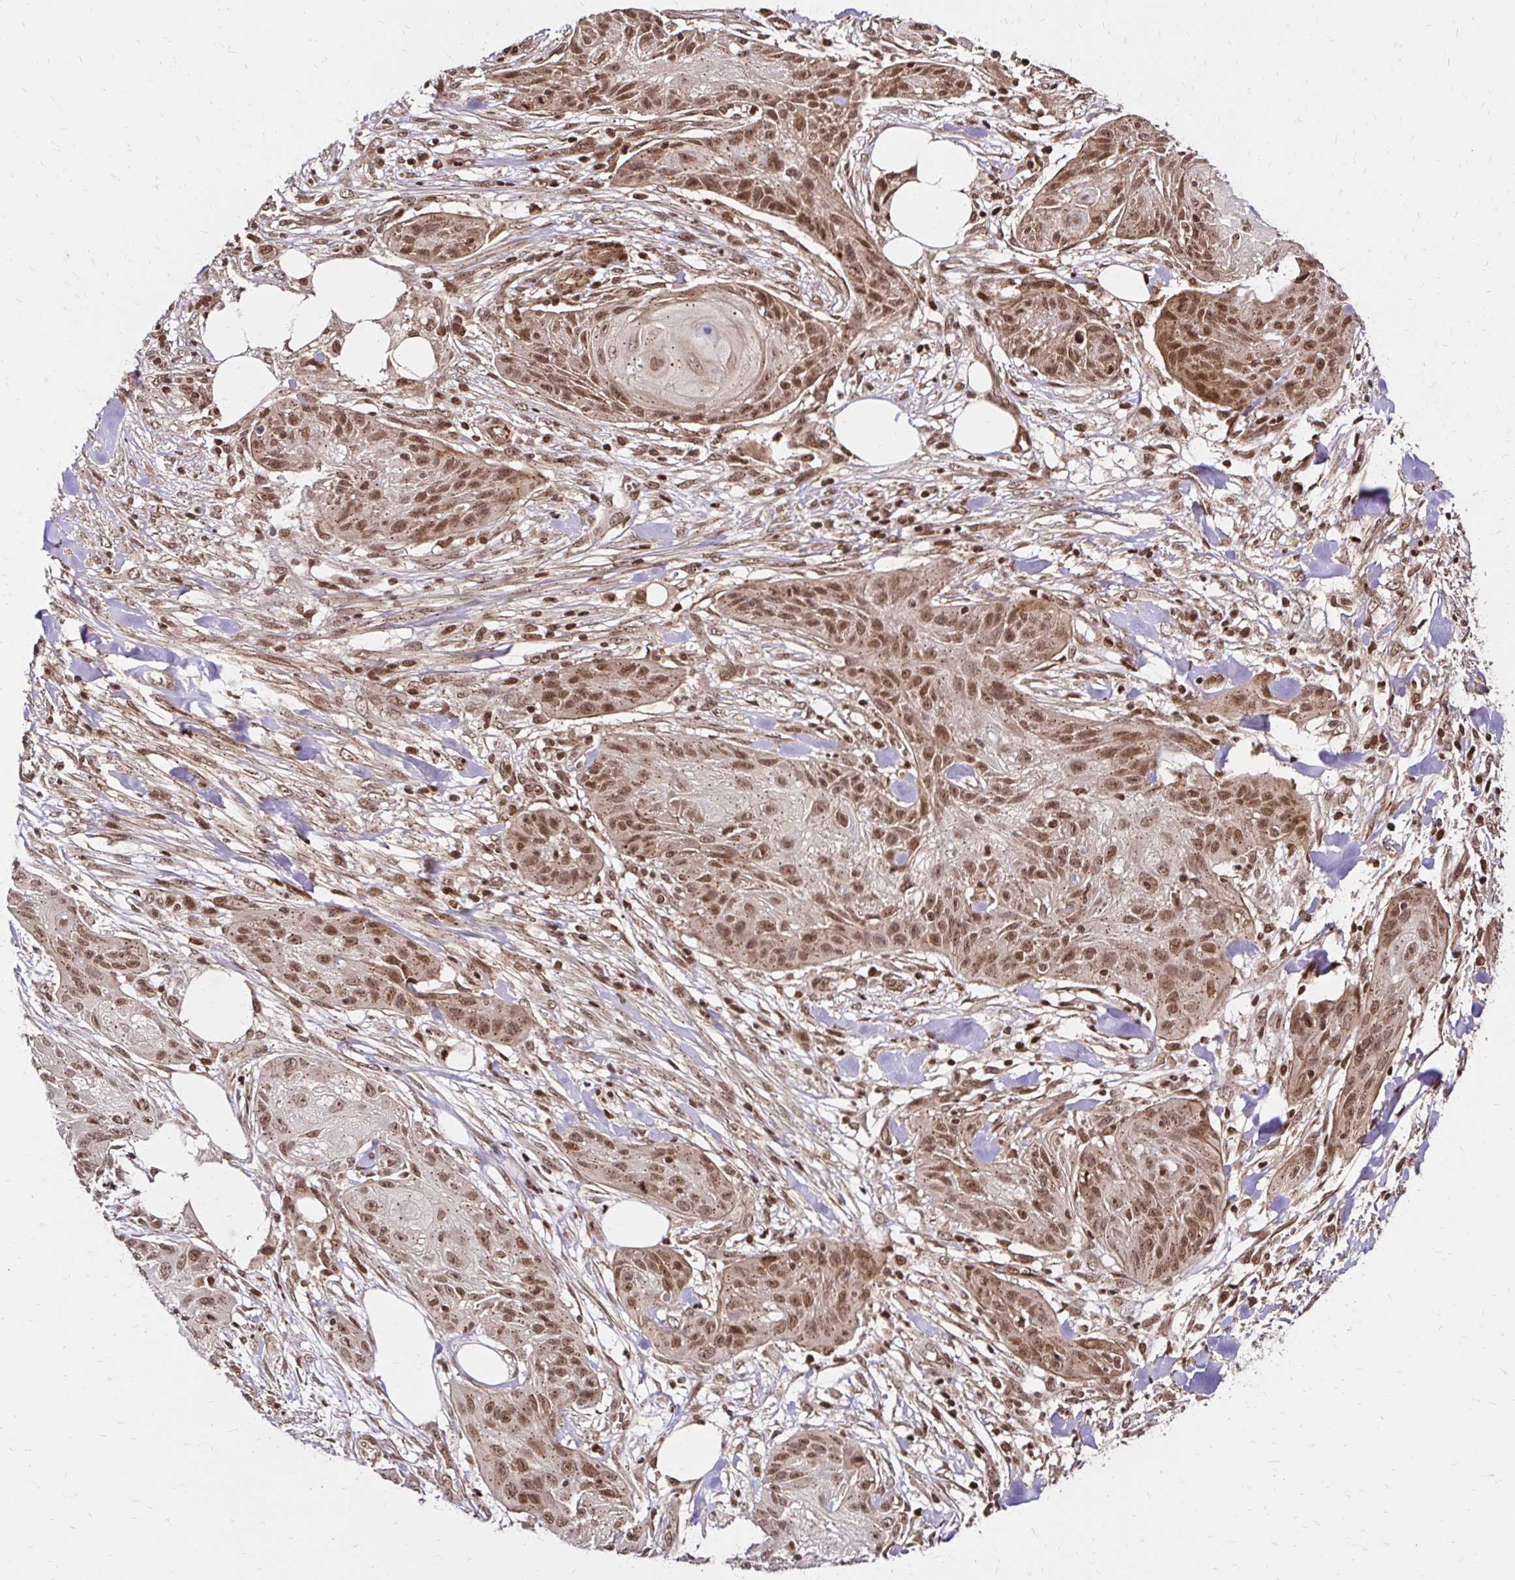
{"staining": {"intensity": "moderate", "quantity": ">75%", "location": "cytoplasmic/membranous,nuclear"}, "tissue": "skin cancer", "cell_type": "Tumor cells", "image_type": "cancer", "snomed": [{"axis": "morphology", "description": "Squamous cell carcinoma, NOS"}, {"axis": "topography", "description": "Skin"}], "caption": "A photomicrograph showing moderate cytoplasmic/membranous and nuclear expression in about >75% of tumor cells in squamous cell carcinoma (skin), as visualized by brown immunohistochemical staining.", "gene": "GLYR1", "patient": {"sex": "female", "age": 88}}